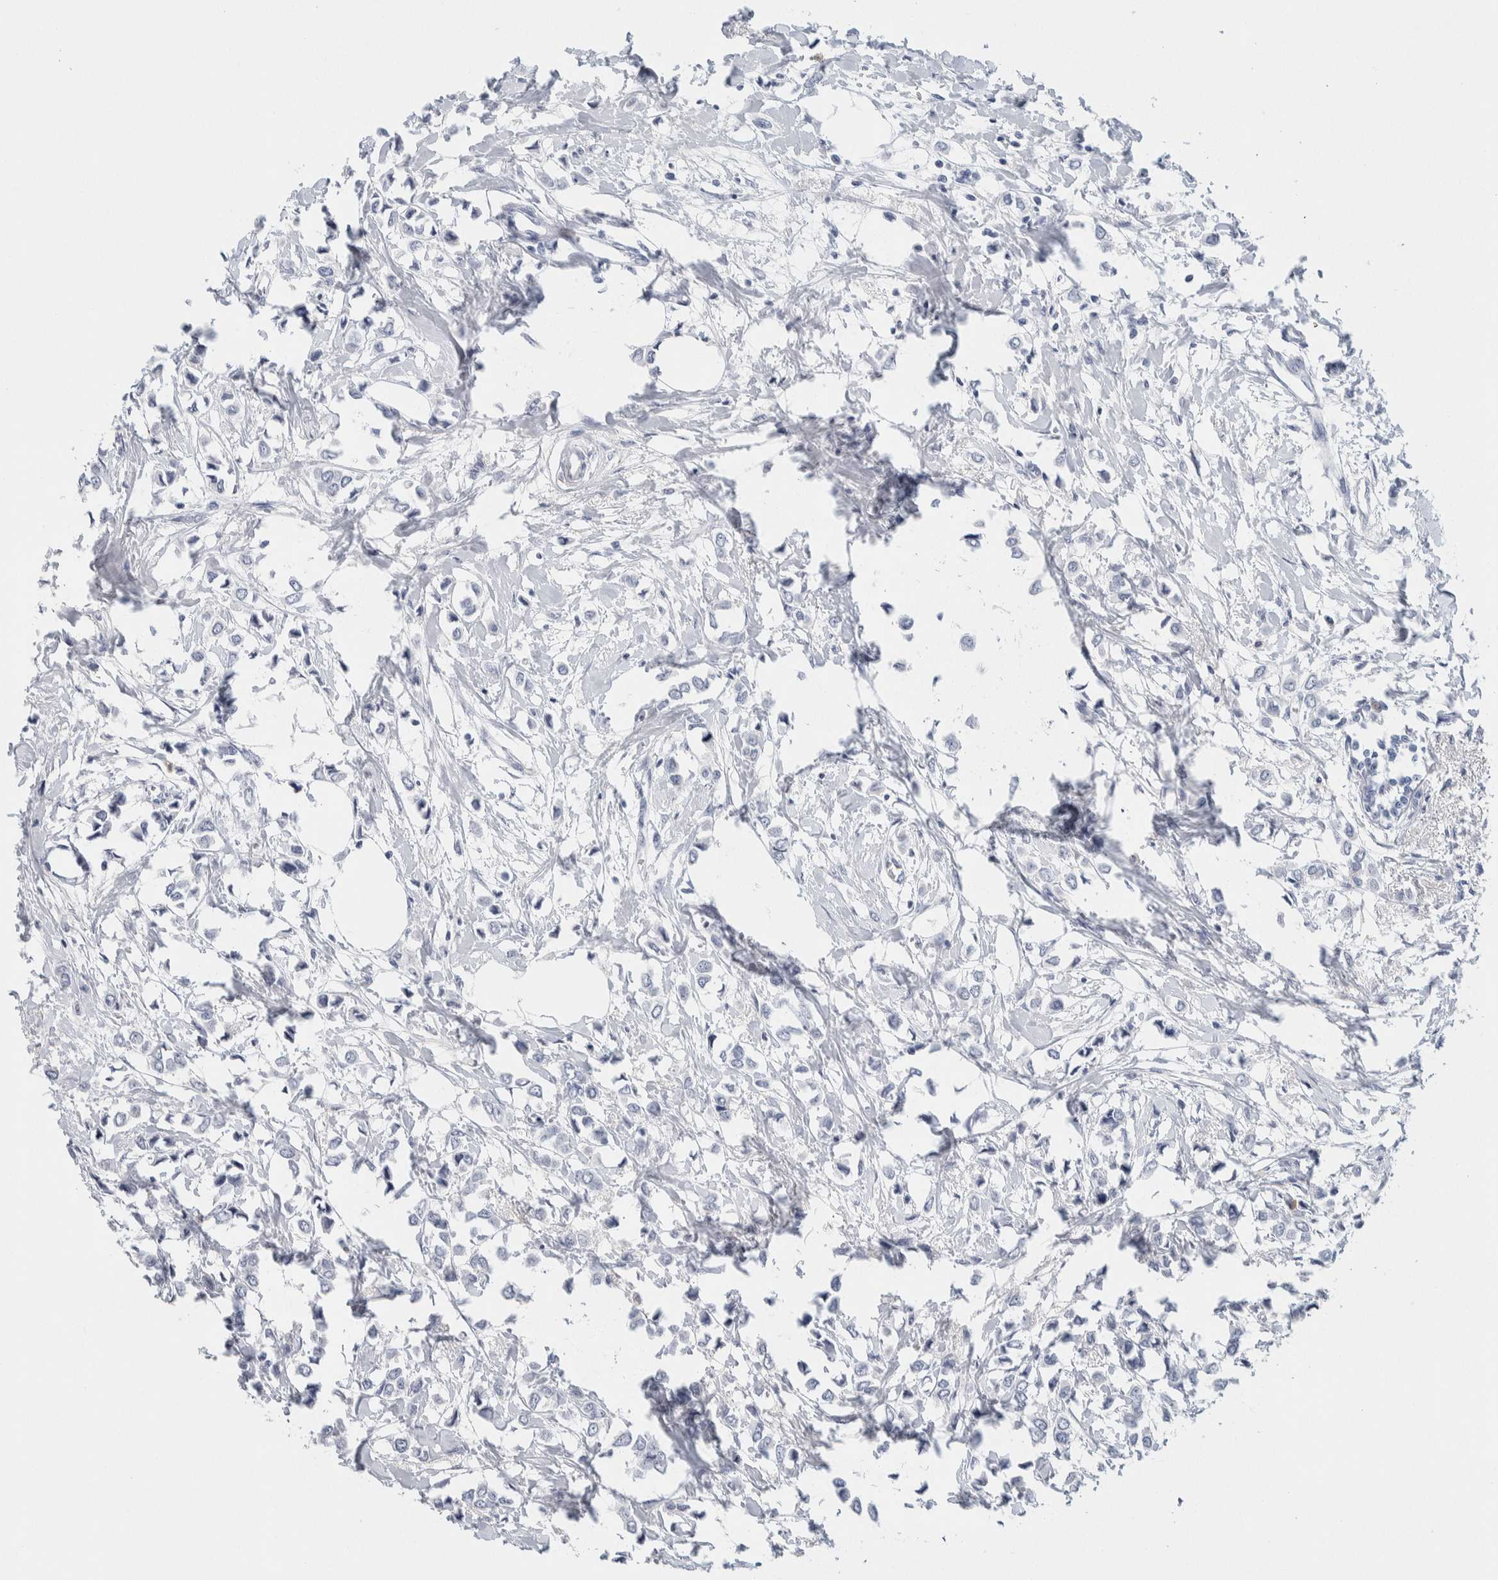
{"staining": {"intensity": "negative", "quantity": "none", "location": "none"}, "tissue": "breast cancer", "cell_type": "Tumor cells", "image_type": "cancer", "snomed": [{"axis": "morphology", "description": "Lobular carcinoma"}, {"axis": "topography", "description": "Breast"}], "caption": "IHC micrograph of neoplastic tissue: human breast cancer stained with DAB shows no significant protein staining in tumor cells. (Brightfield microscopy of DAB immunohistochemistry at high magnification).", "gene": "SCN2A", "patient": {"sex": "female", "age": 51}}